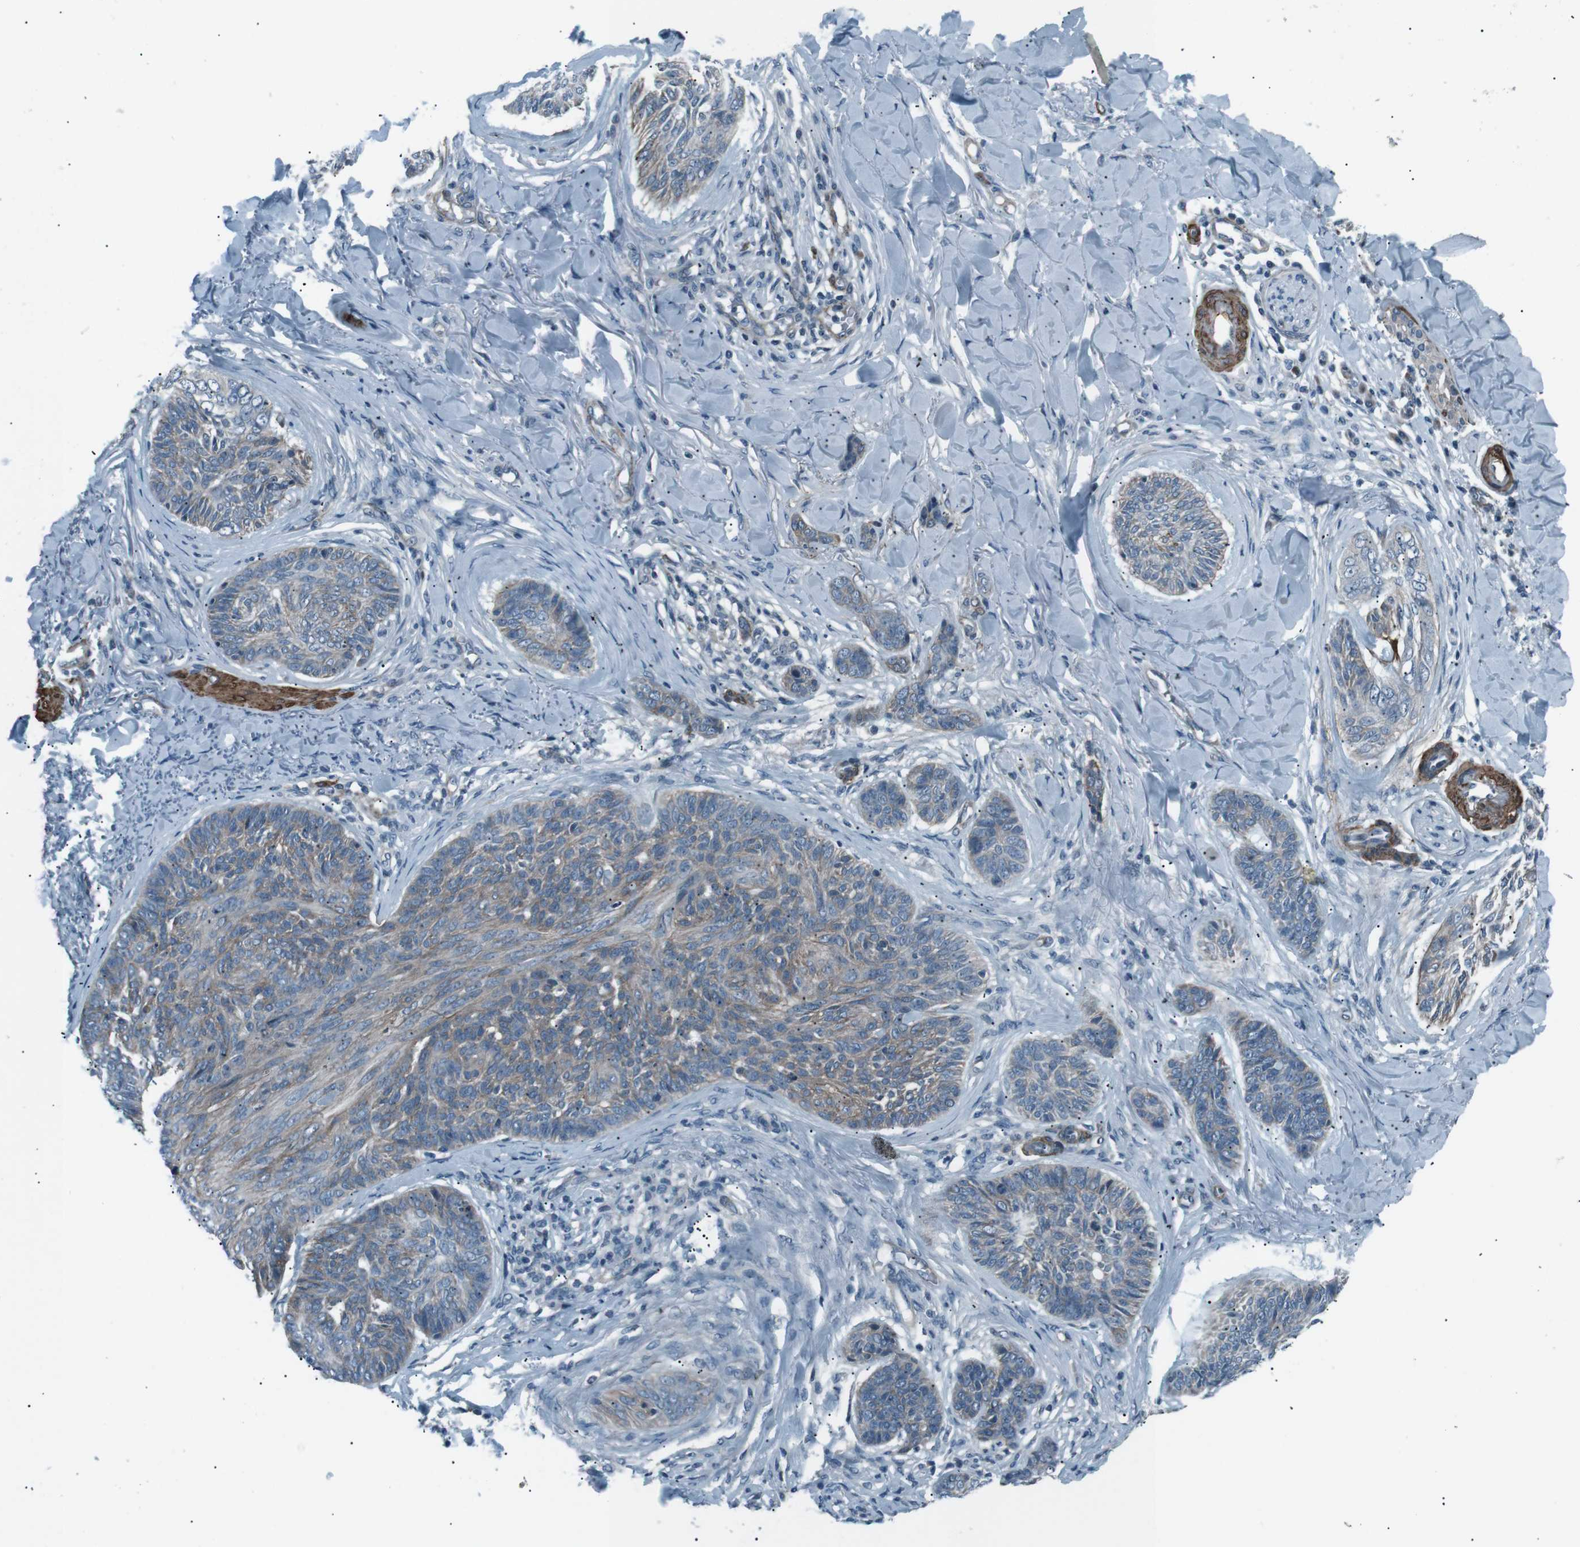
{"staining": {"intensity": "moderate", "quantity": "25%-75%", "location": "cytoplasmic/membranous"}, "tissue": "skin cancer", "cell_type": "Tumor cells", "image_type": "cancer", "snomed": [{"axis": "morphology", "description": "Basal cell carcinoma"}, {"axis": "topography", "description": "Skin"}], "caption": "About 25%-75% of tumor cells in skin basal cell carcinoma exhibit moderate cytoplasmic/membranous protein staining as visualized by brown immunohistochemical staining.", "gene": "PDLIM5", "patient": {"sex": "male", "age": 43}}